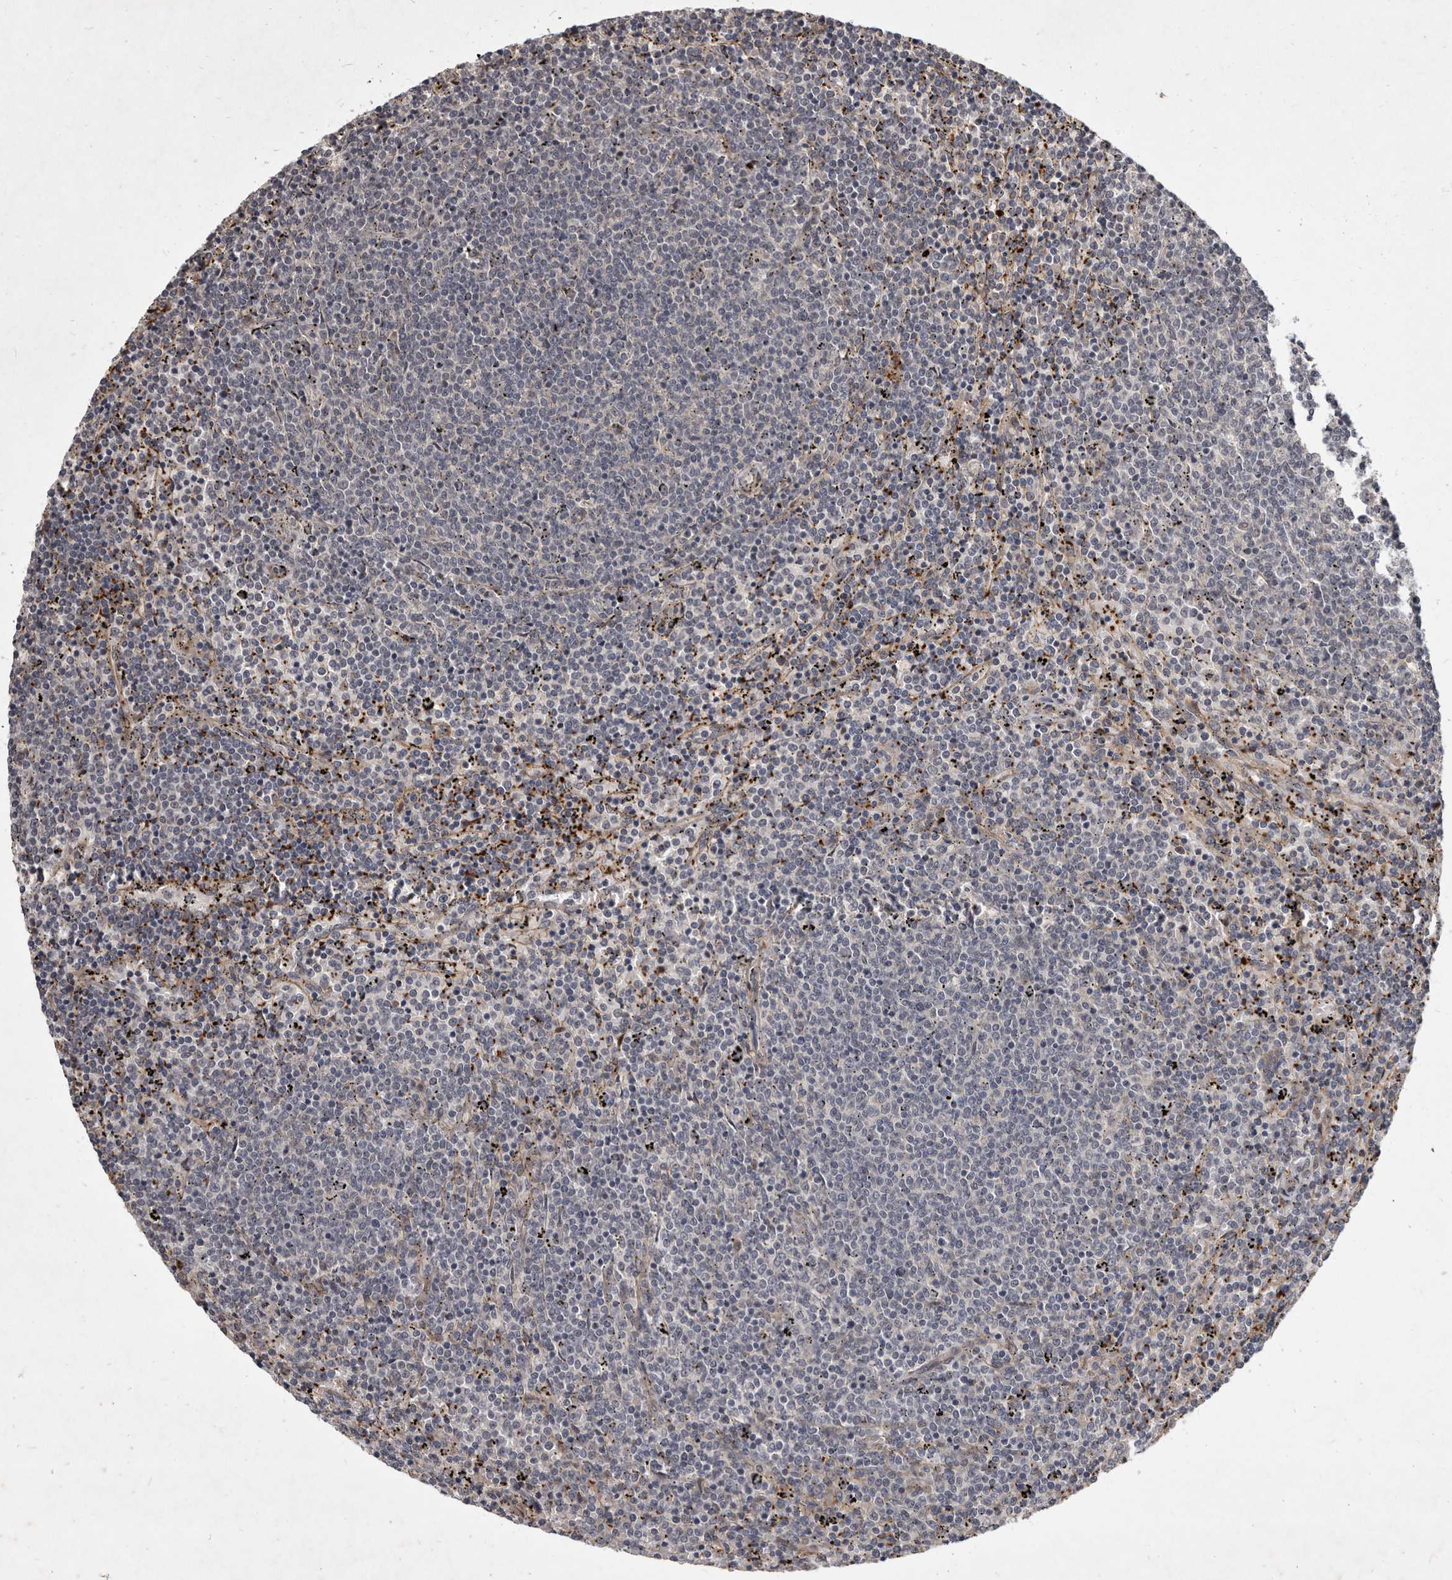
{"staining": {"intensity": "negative", "quantity": "none", "location": "none"}, "tissue": "lymphoma", "cell_type": "Tumor cells", "image_type": "cancer", "snomed": [{"axis": "morphology", "description": "Malignant lymphoma, non-Hodgkin's type, Low grade"}, {"axis": "topography", "description": "Spleen"}], "caption": "This is an IHC image of lymphoma. There is no staining in tumor cells.", "gene": "DNAJC28", "patient": {"sex": "female", "age": 50}}